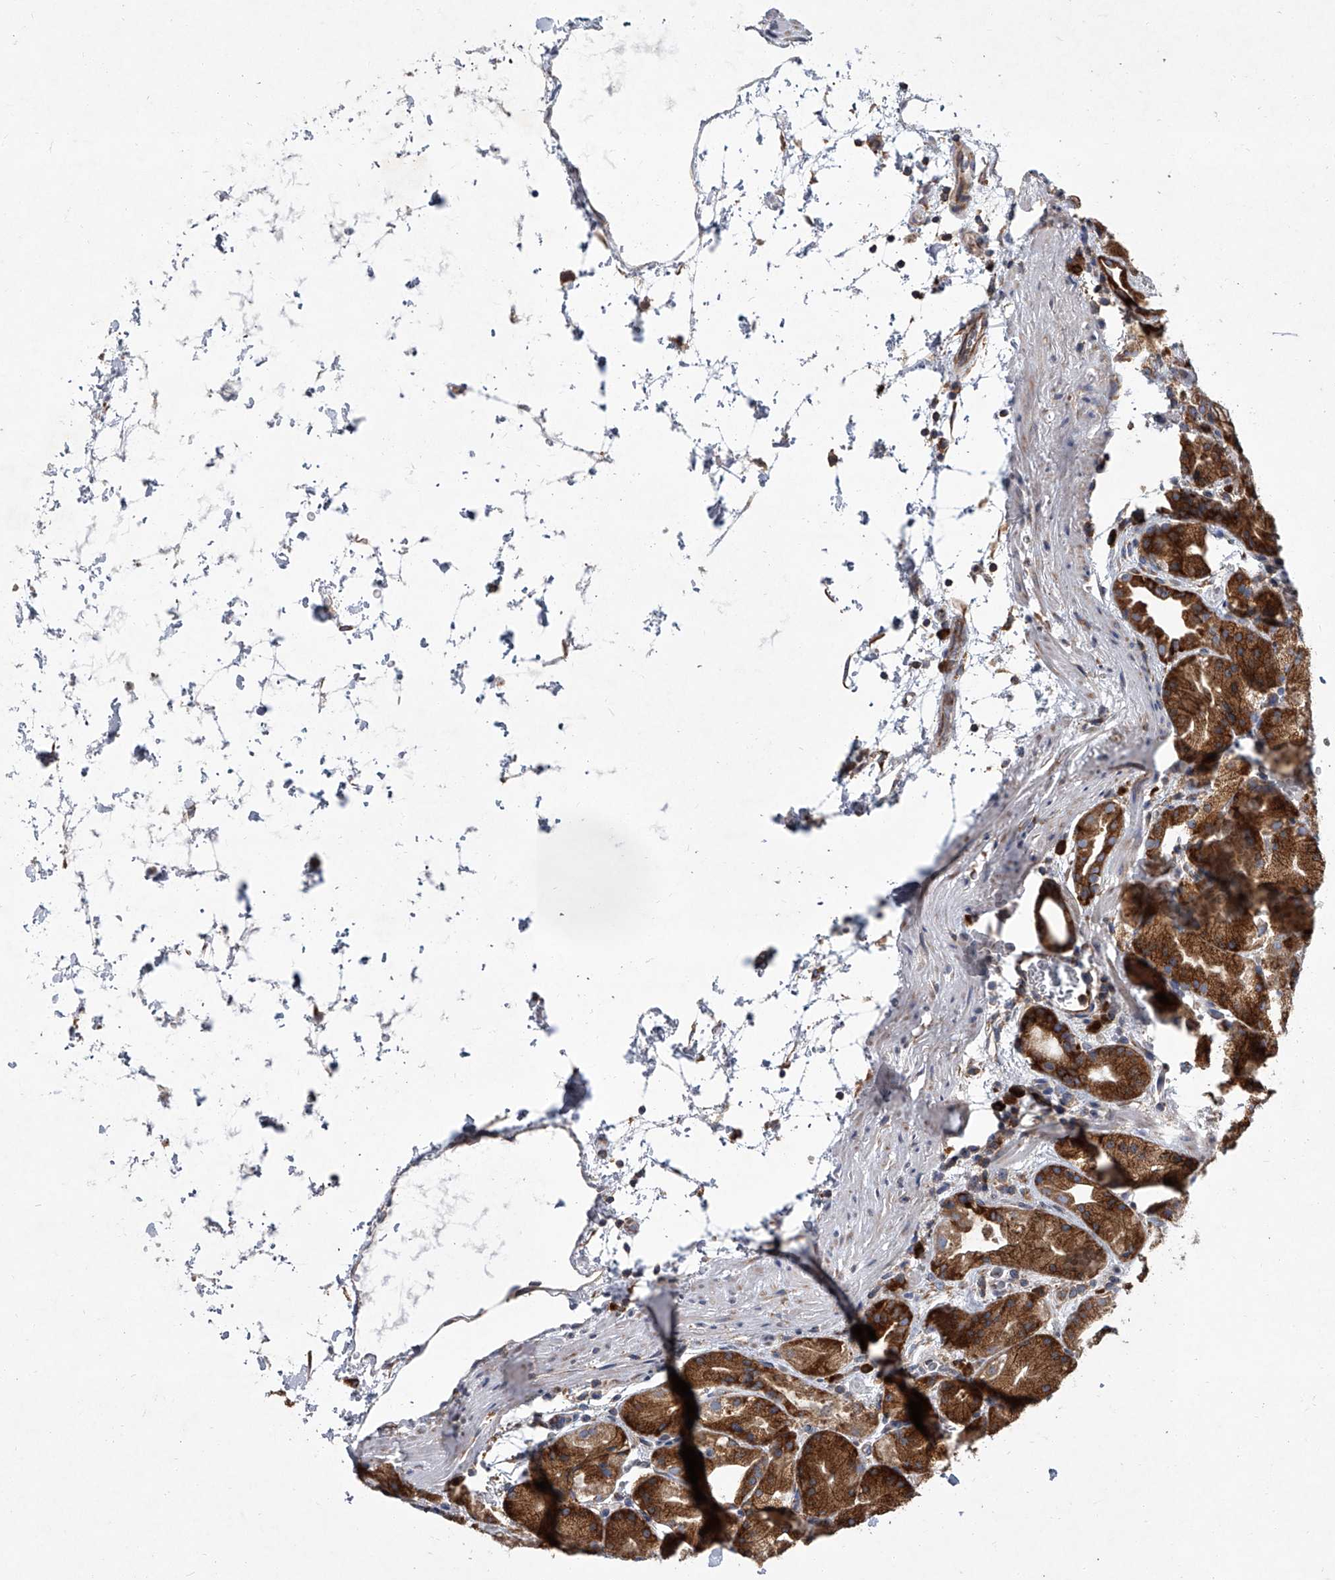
{"staining": {"intensity": "strong", "quantity": ">75%", "location": "cytoplasmic/membranous"}, "tissue": "stomach", "cell_type": "Glandular cells", "image_type": "normal", "snomed": [{"axis": "morphology", "description": "Normal tissue, NOS"}, {"axis": "topography", "description": "Stomach, upper"}], "caption": "Immunohistochemistry (IHC) of normal human stomach displays high levels of strong cytoplasmic/membranous staining in about >75% of glandular cells.", "gene": "EIF2S2", "patient": {"sex": "male", "age": 48}}